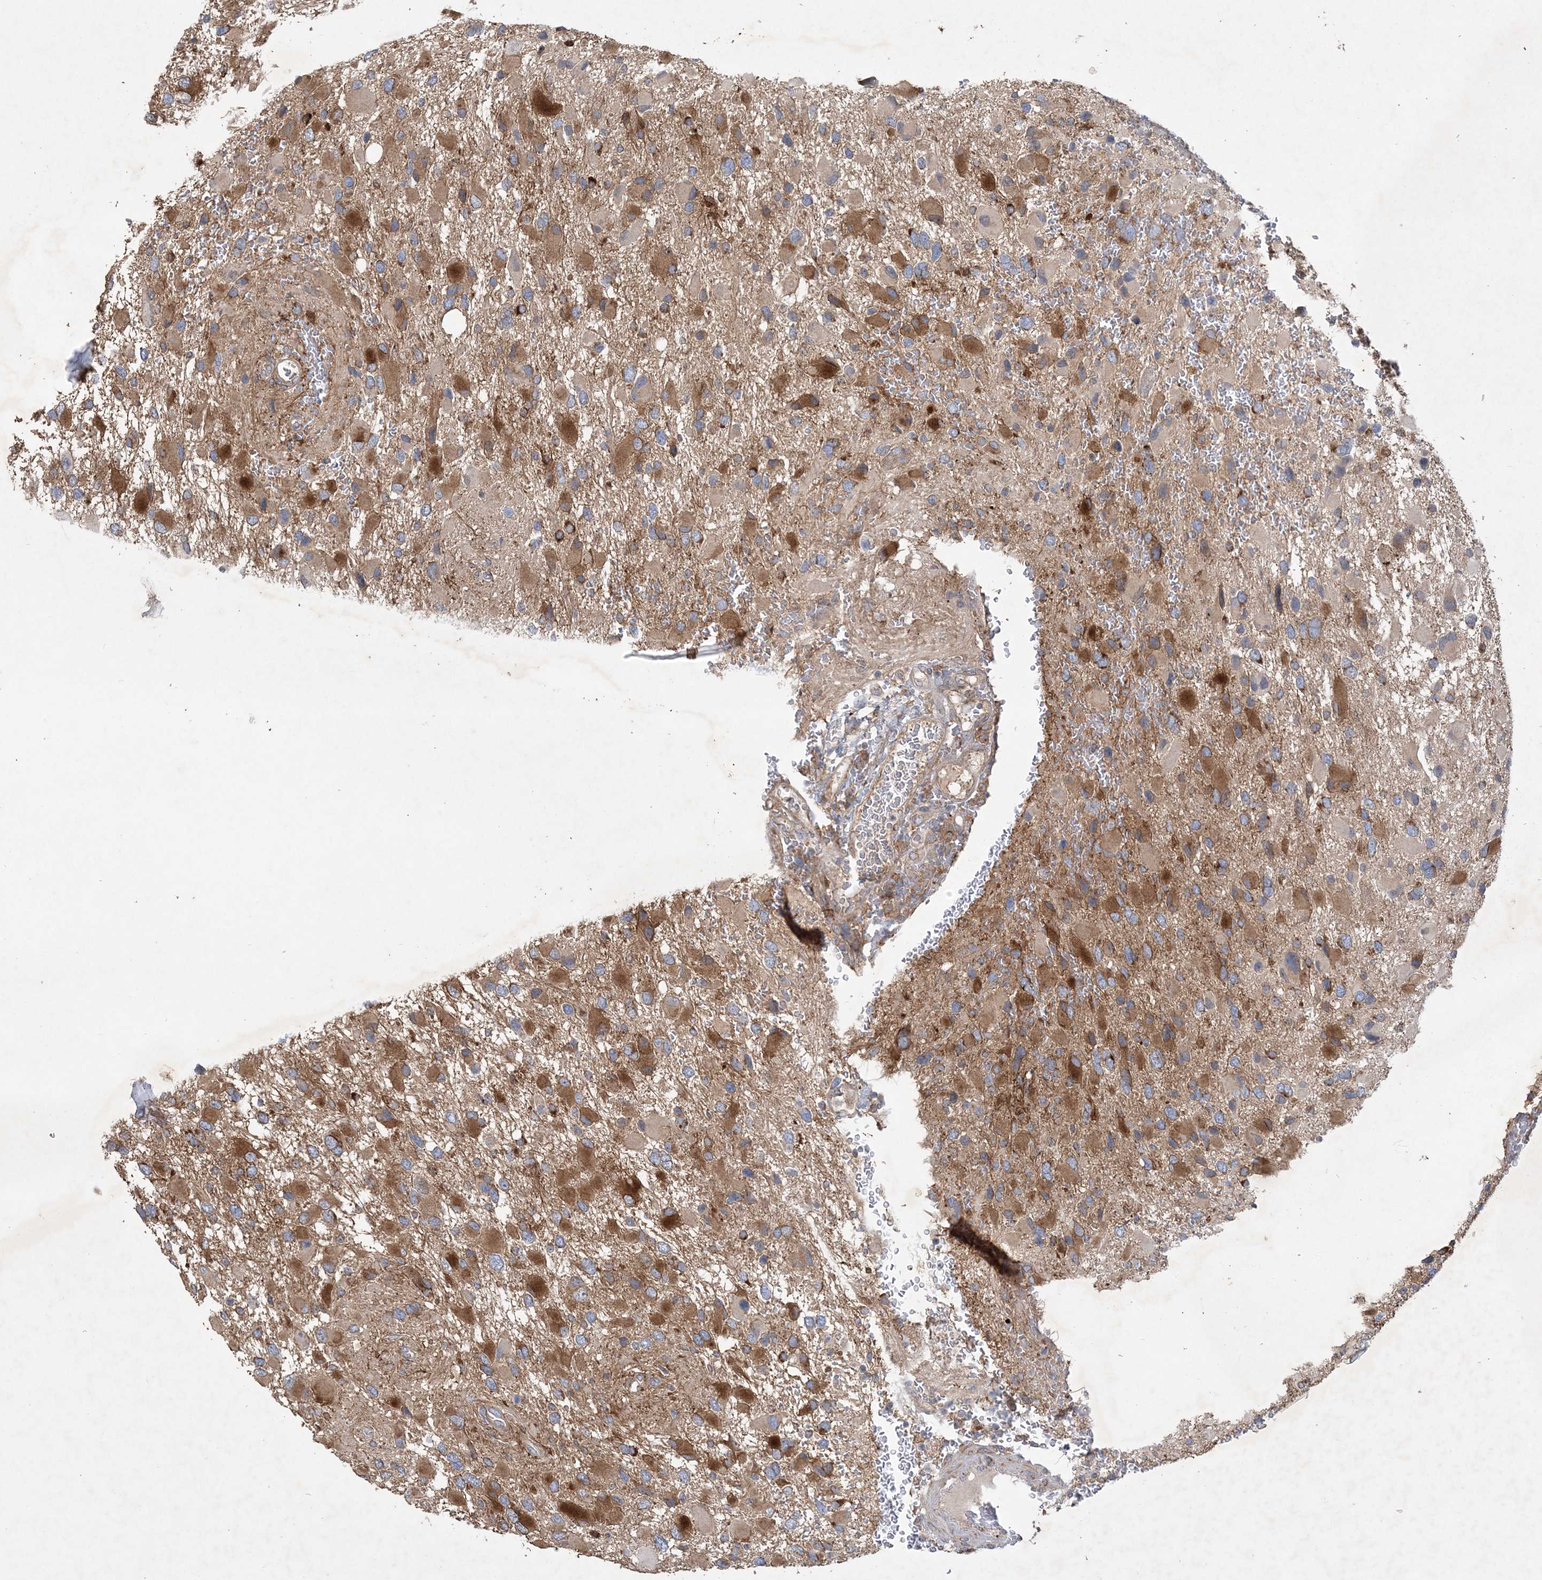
{"staining": {"intensity": "moderate", "quantity": ">75%", "location": "cytoplasmic/membranous"}, "tissue": "glioma", "cell_type": "Tumor cells", "image_type": "cancer", "snomed": [{"axis": "morphology", "description": "Glioma, malignant, High grade"}, {"axis": "topography", "description": "Brain"}], "caption": "Protein analysis of malignant glioma (high-grade) tissue shows moderate cytoplasmic/membranous expression in about >75% of tumor cells.", "gene": "FEZ2", "patient": {"sex": "male", "age": 53}}